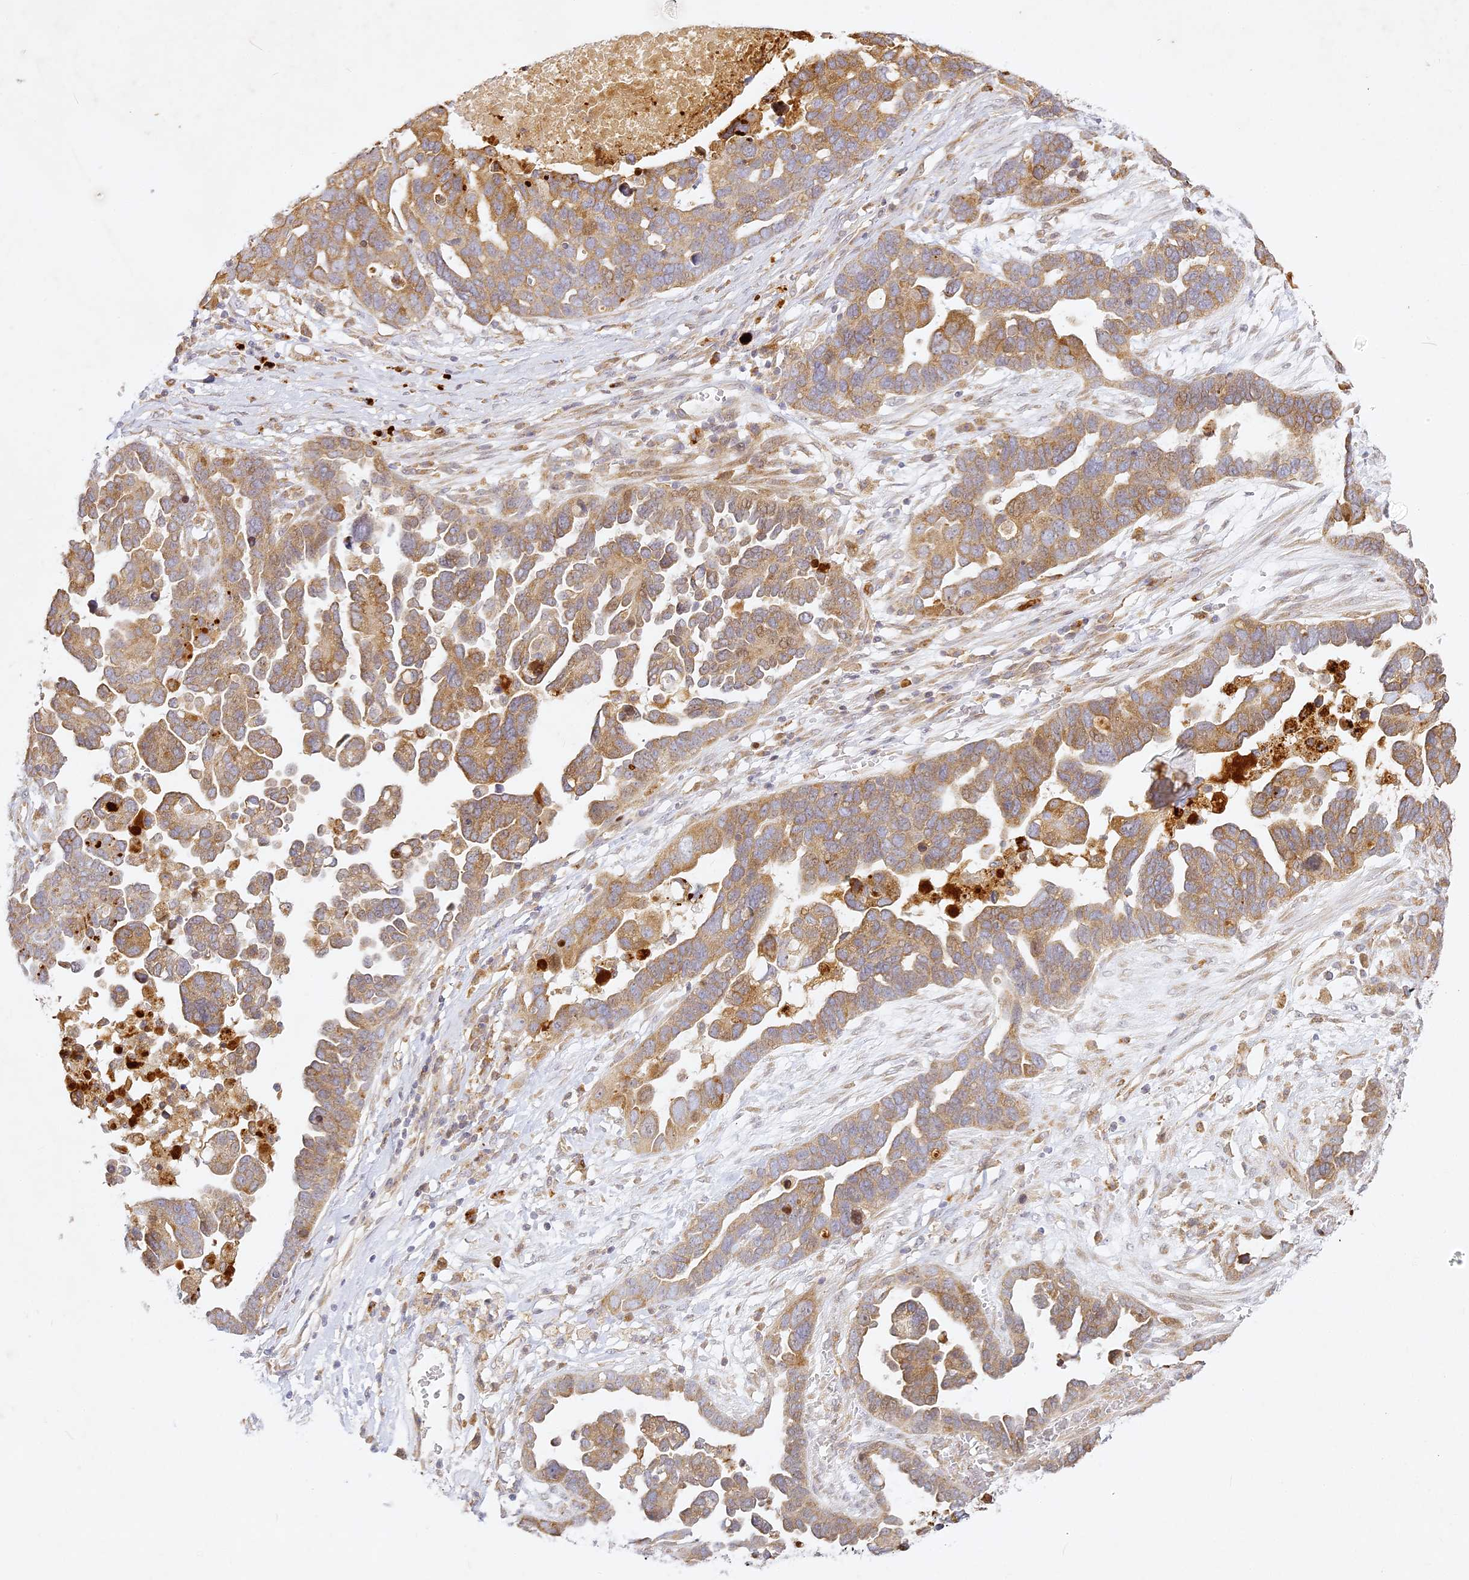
{"staining": {"intensity": "moderate", "quantity": ">75%", "location": "cytoplasmic/membranous"}, "tissue": "ovarian cancer", "cell_type": "Tumor cells", "image_type": "cancer", "snomed": [{"axis": "morphology", "description": "Cystadenocarcinoma, serous, NOS"}, {"axis": "topography", "description": "Ovary"}], "caption": "Human ovarian cancer (serous cystadenocarcinoma) stained with a protein marker shows moderate staining in tumor cells.", "gene": "SLC30A5", "patient": {"sex": "female", "age": 54}}